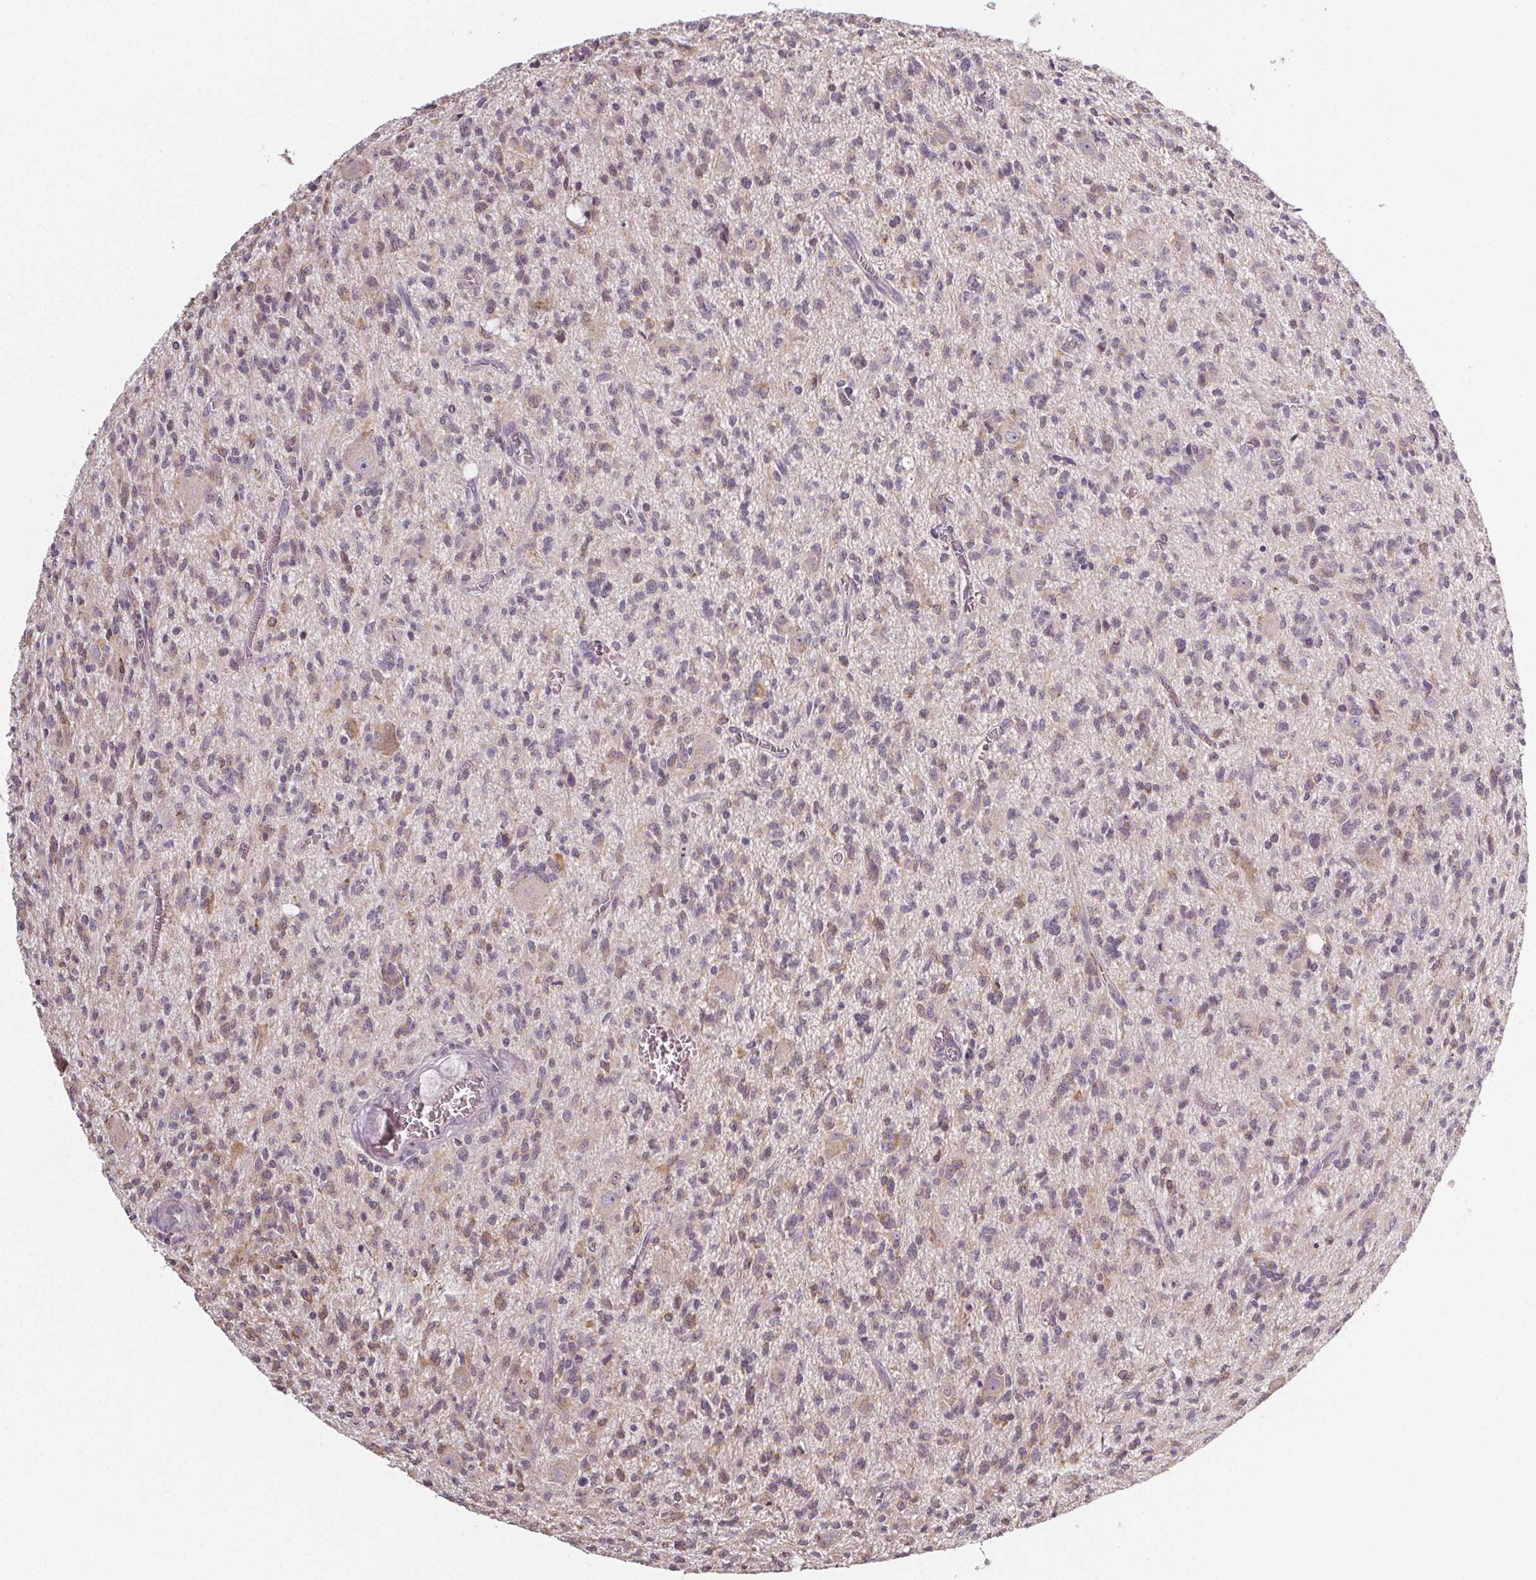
{"staining": {"intensity": "negative", "quantity": "none", "location": "none"}, "tissue": "glioma", "cell_type": "Tumor cells", "image_type": "cancer", "snomed": [{"axis": "morphology", "description": "Glioma, malignant, Low grade"}, {"axis": "topography", "description": "Brain"}], "caption": "The photomicrograph demonstrates no staining of tumor cells in glioma.", "gene": "SLC26A2", "patient": {"sex": "male", "age": 64}}